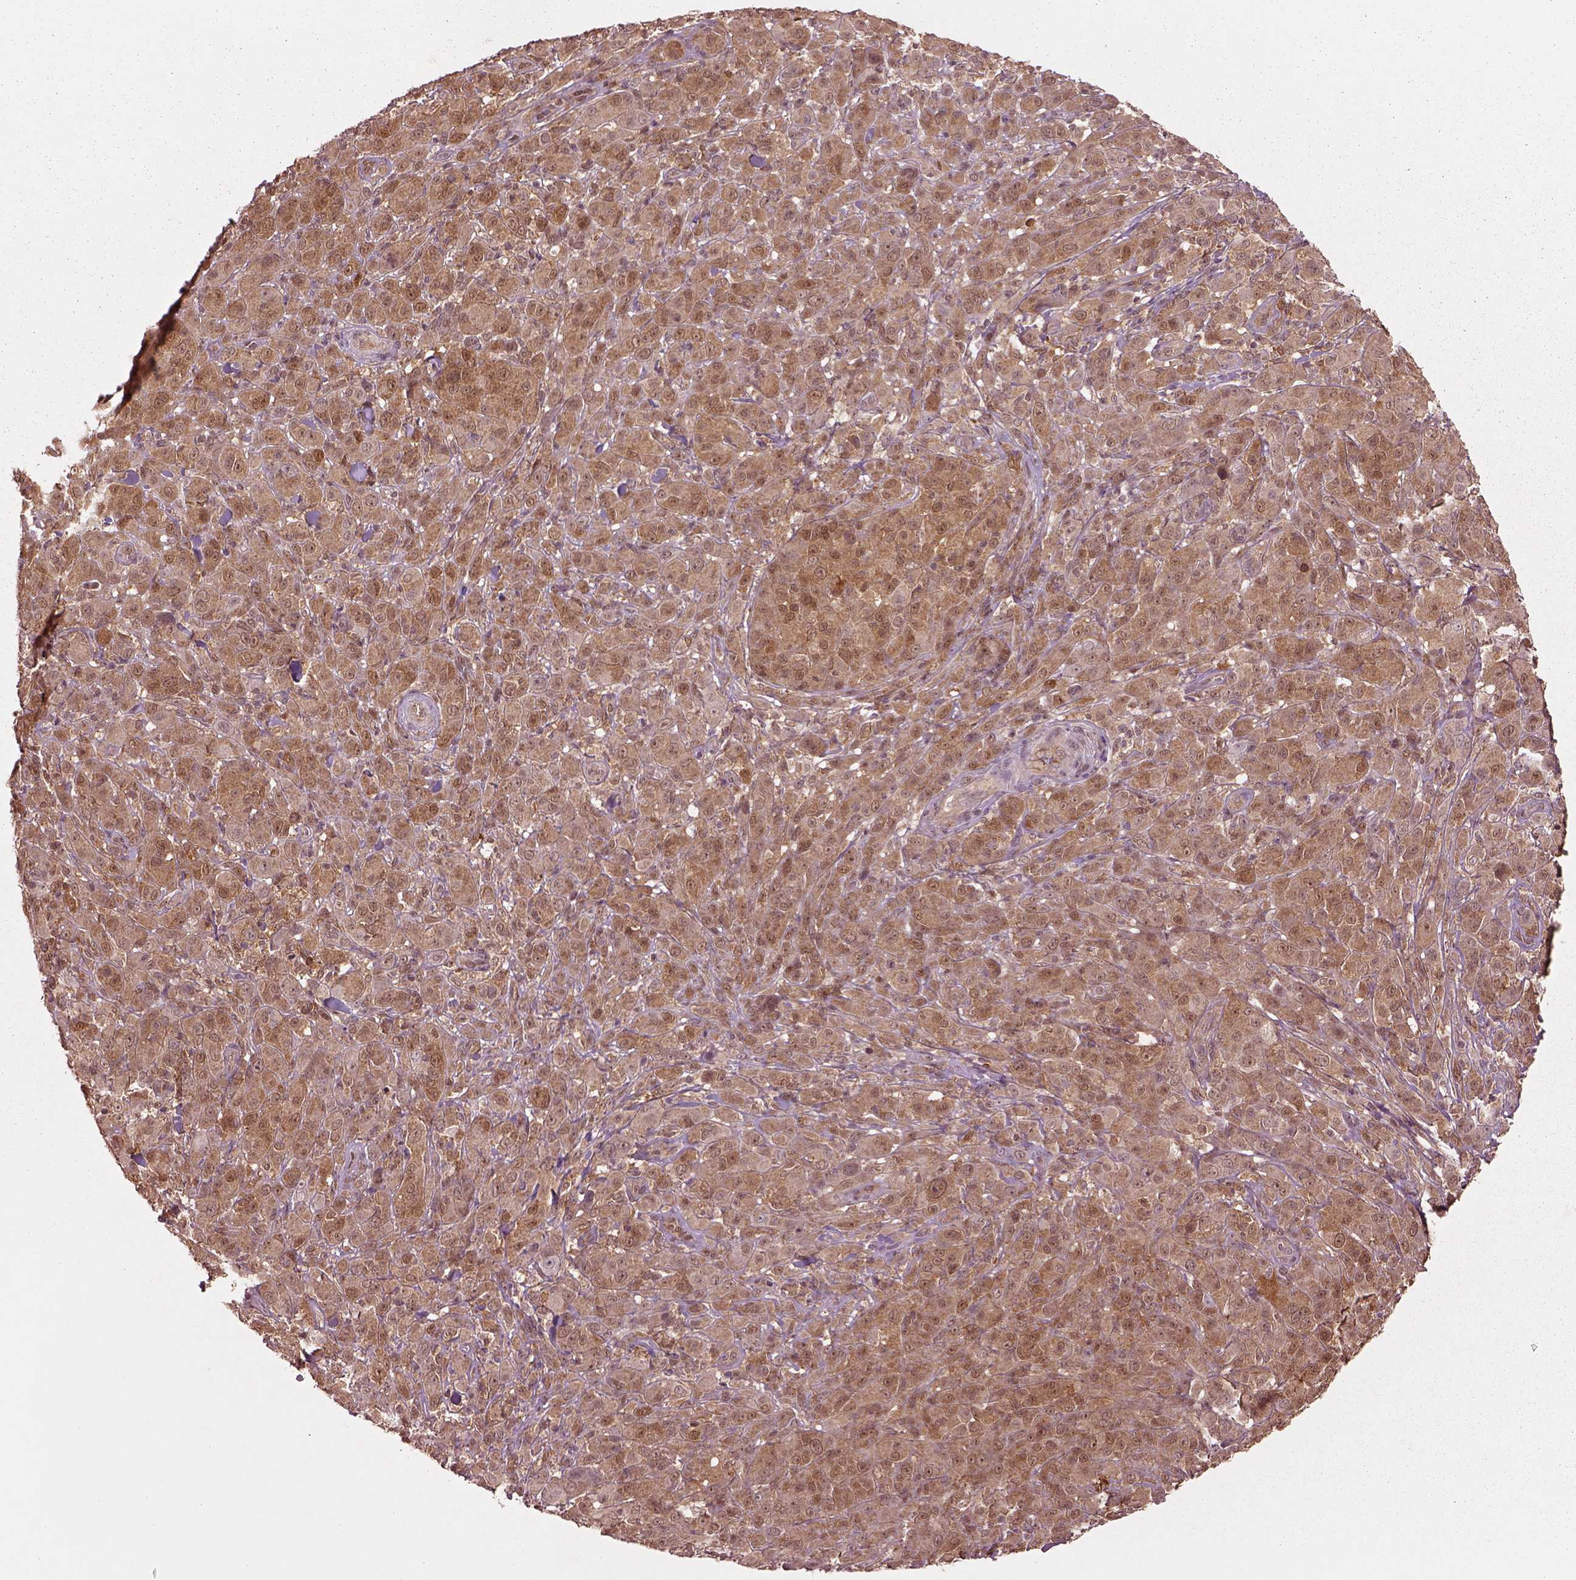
{"staining": {"intensity": "moderate", "quantity": ">75%", "location": "cytoplasmic/membranous"}, "tissue": "melanoma", "cell_type": "Tumor cells", "image_type": "cancer", "snomed": [{"axis": "morphology", "description": "Malignant melanoma, NOS"}, {"axis": "topography", "description": "Skin"}], "caption": "The image demonstrates a brown stain indicating the presence of a protein in the cytoplasmic/membranous of tumor cells in malignant melanoma. The staining was performed using DAB to visualize the protein expression in brown, while the nuclei were stained in blue with hematoxylin (Magnification: 20x).", "gene": "MDP1", "patient": {"sex": "female", "age": 87}}